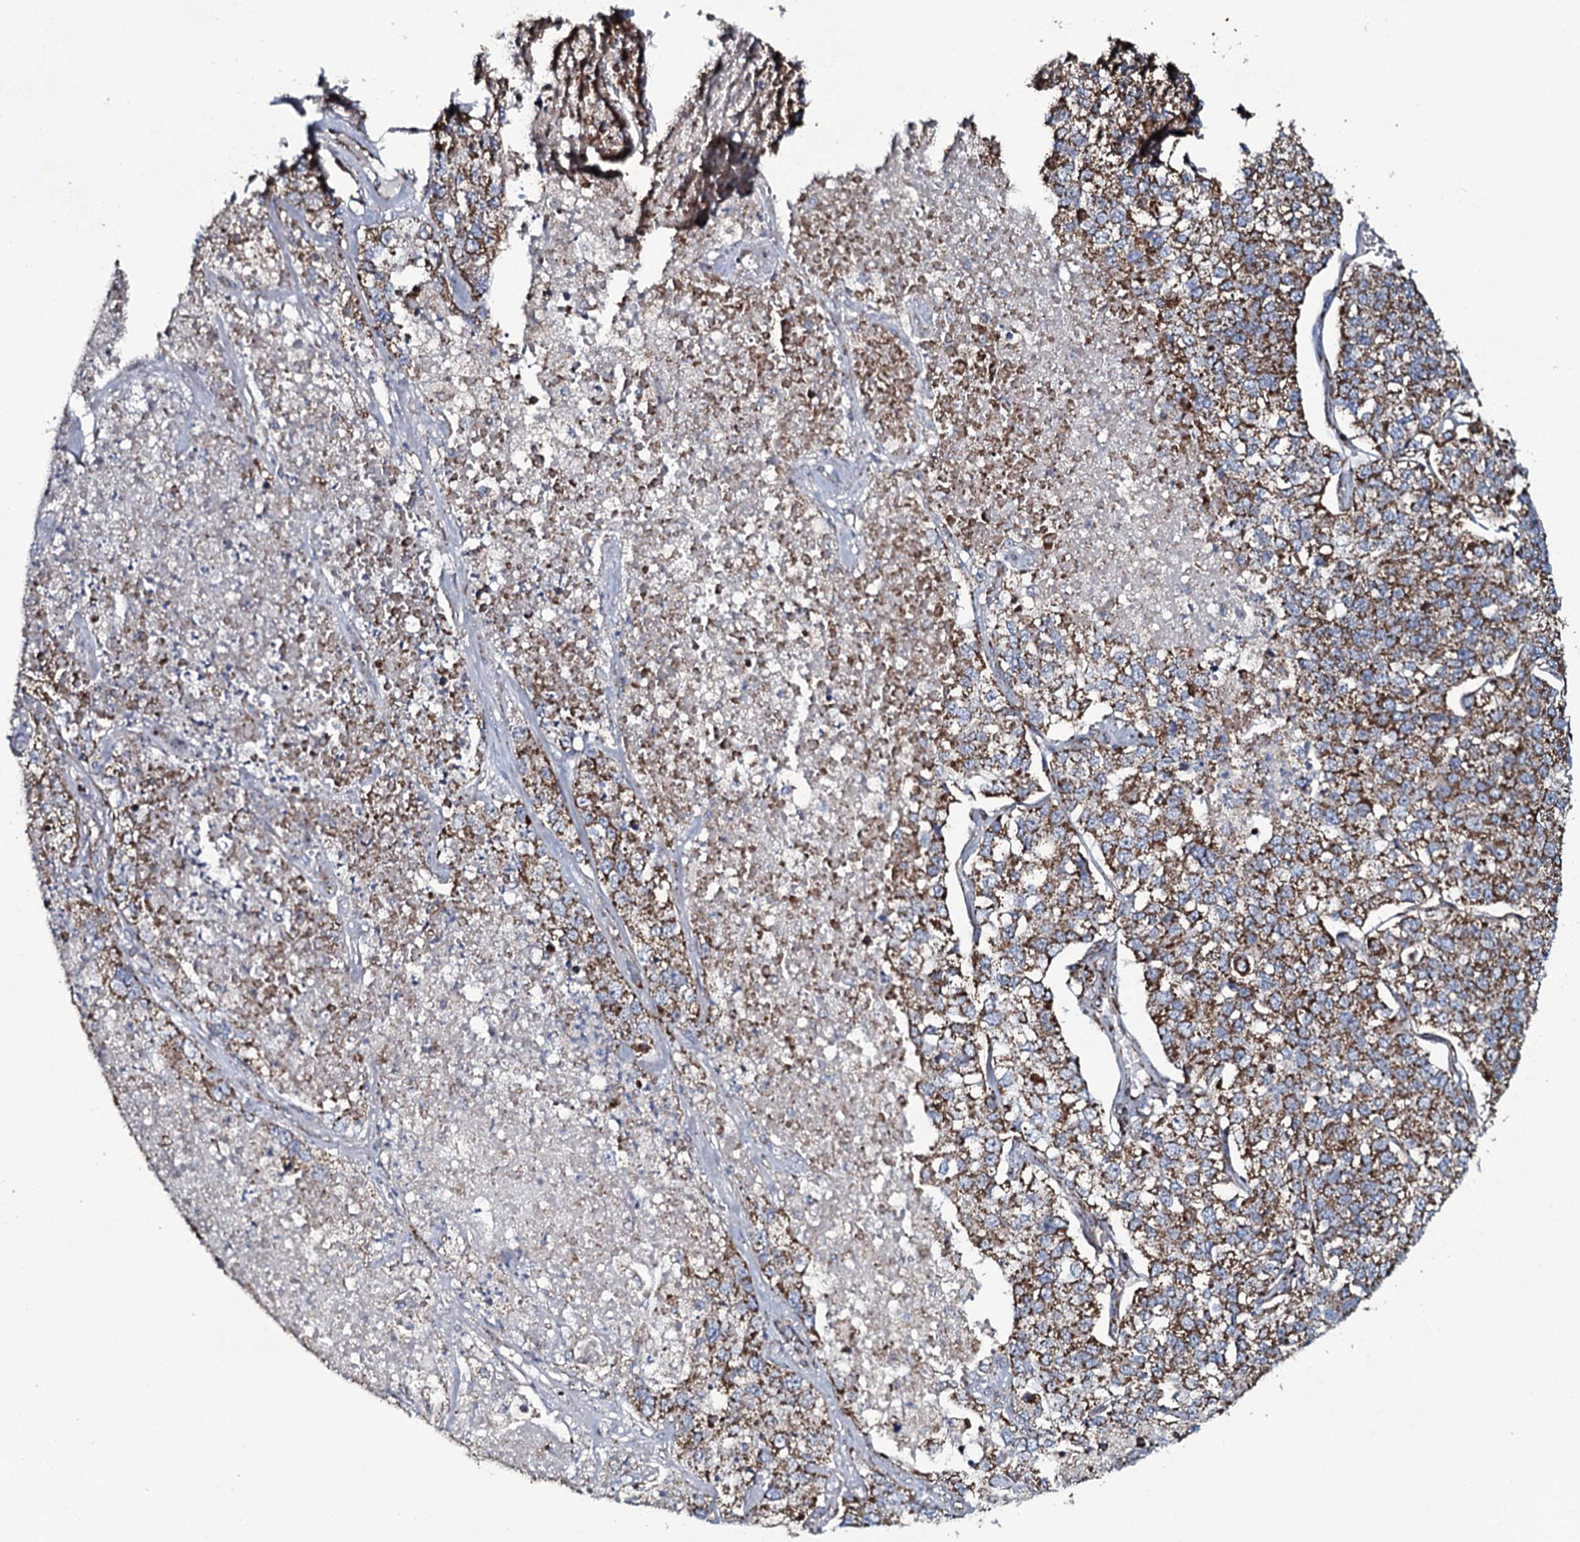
{"staining": {"intensity": "moderate", "quantity": ">75%", "location": "cytoplasmic/membranous"}, "tissue": "lung cancer", "cell_type": "Tumor cells", "image_type": "cancer", "snomed": [{"axis": "morphology", "description": "Adenocarcinoma, NOS"}, {"axis": "topography", "description": "Lung"}], "caption": "Immunohistochemical staining of lung cancer displays moderate cytoplasmic/membranous protein expression in approximately >75% of tumor cells.", "gene": "EVC2", "patient": {"sex": "male", "age": 49}}